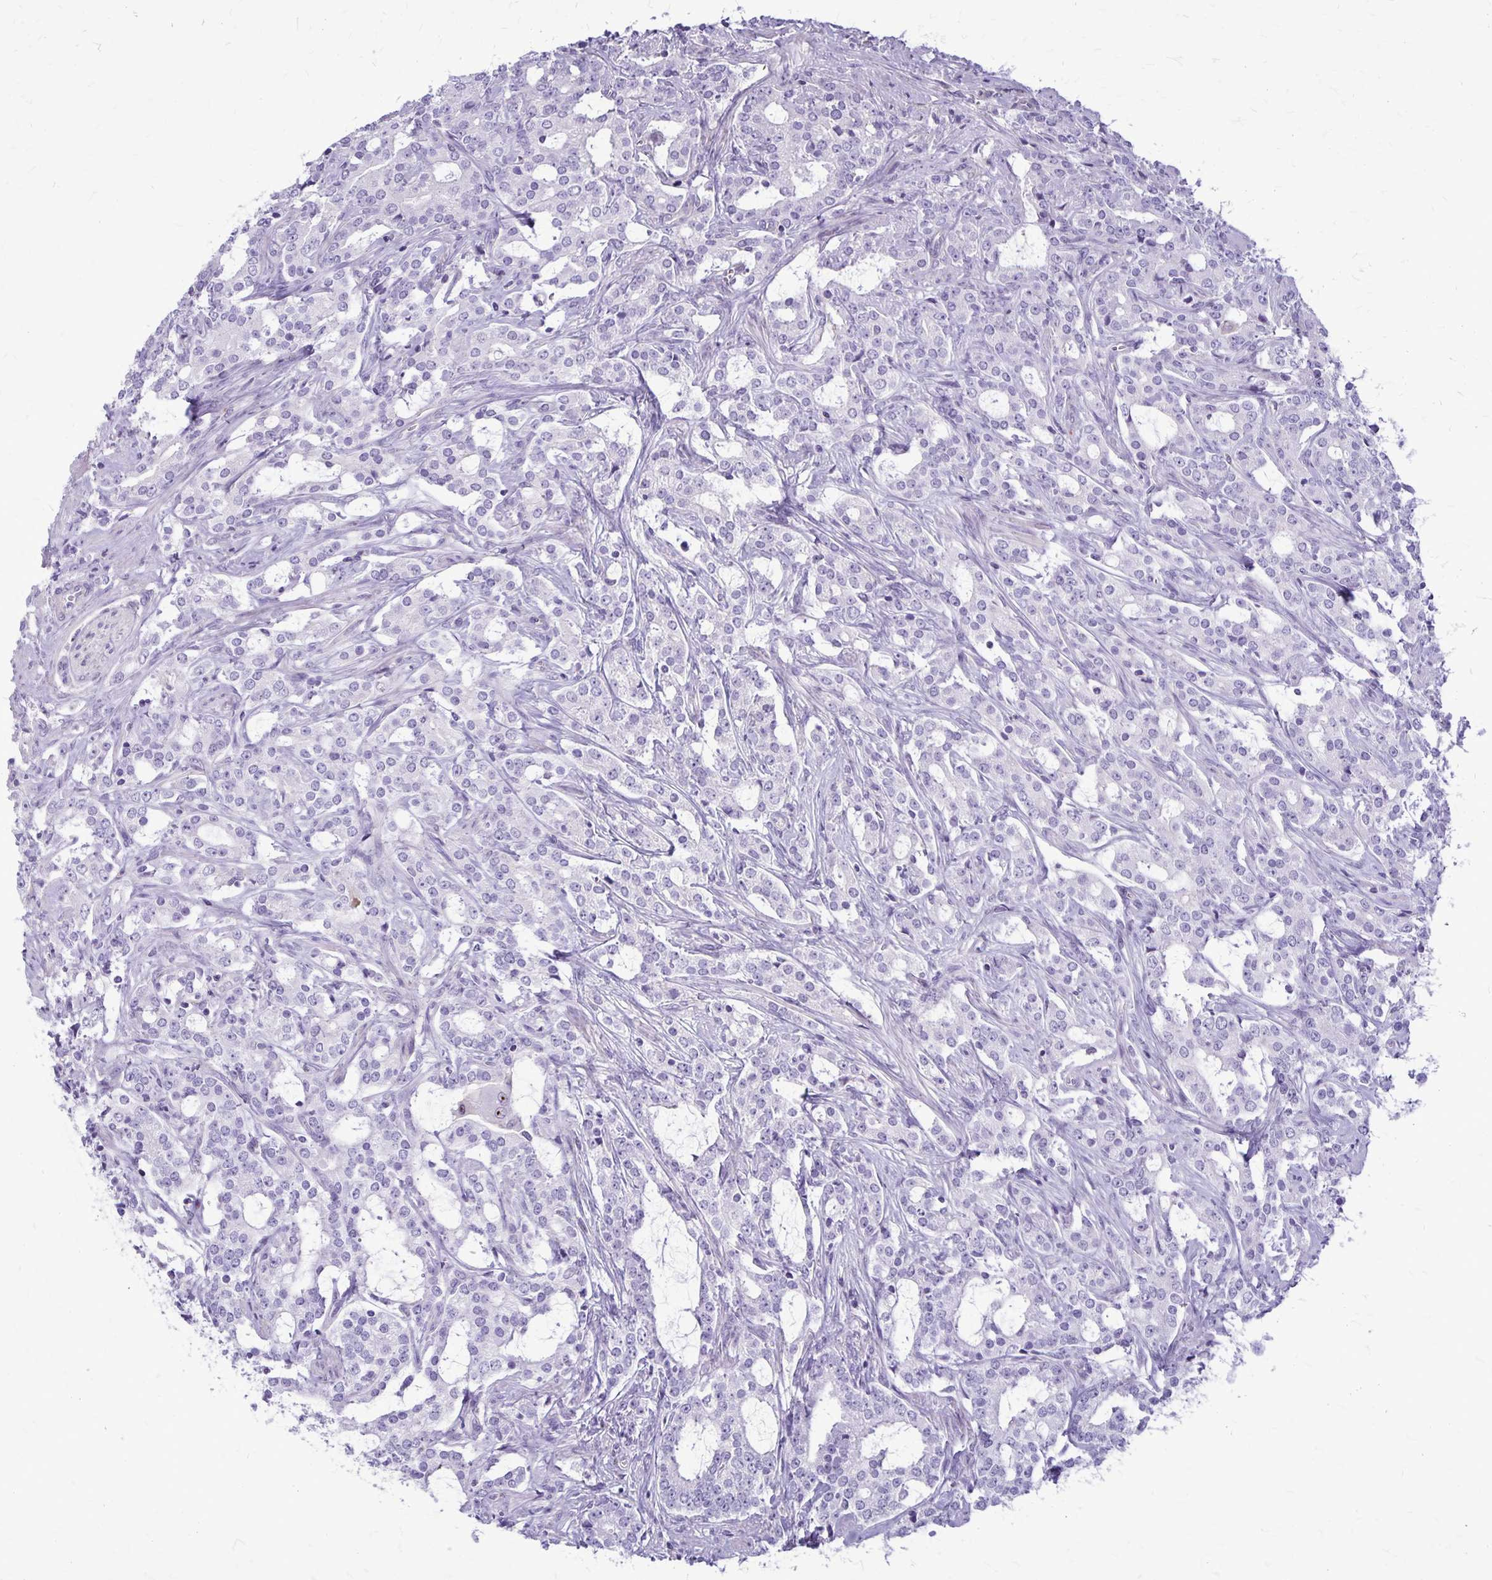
{"staining": {"intensity": "negative", "quantity": "none", "location": "none"}, "tissue": "prostate cancer", "cell_type": "Tumor cells", "image_type": "cancer", "snomed": [{"axis": "morphology", "description": "Adenocarcinoma, Medium grade"}, {"axis": "topography", "description": "Prostate"}], "caption": "This is an IHC micrograph of human adenocarcinoma (medium-grade) (prostate). There is no positivity in tumor cells.", "gene": "GP9", "patient": {"sex": "male", "age": 57}}